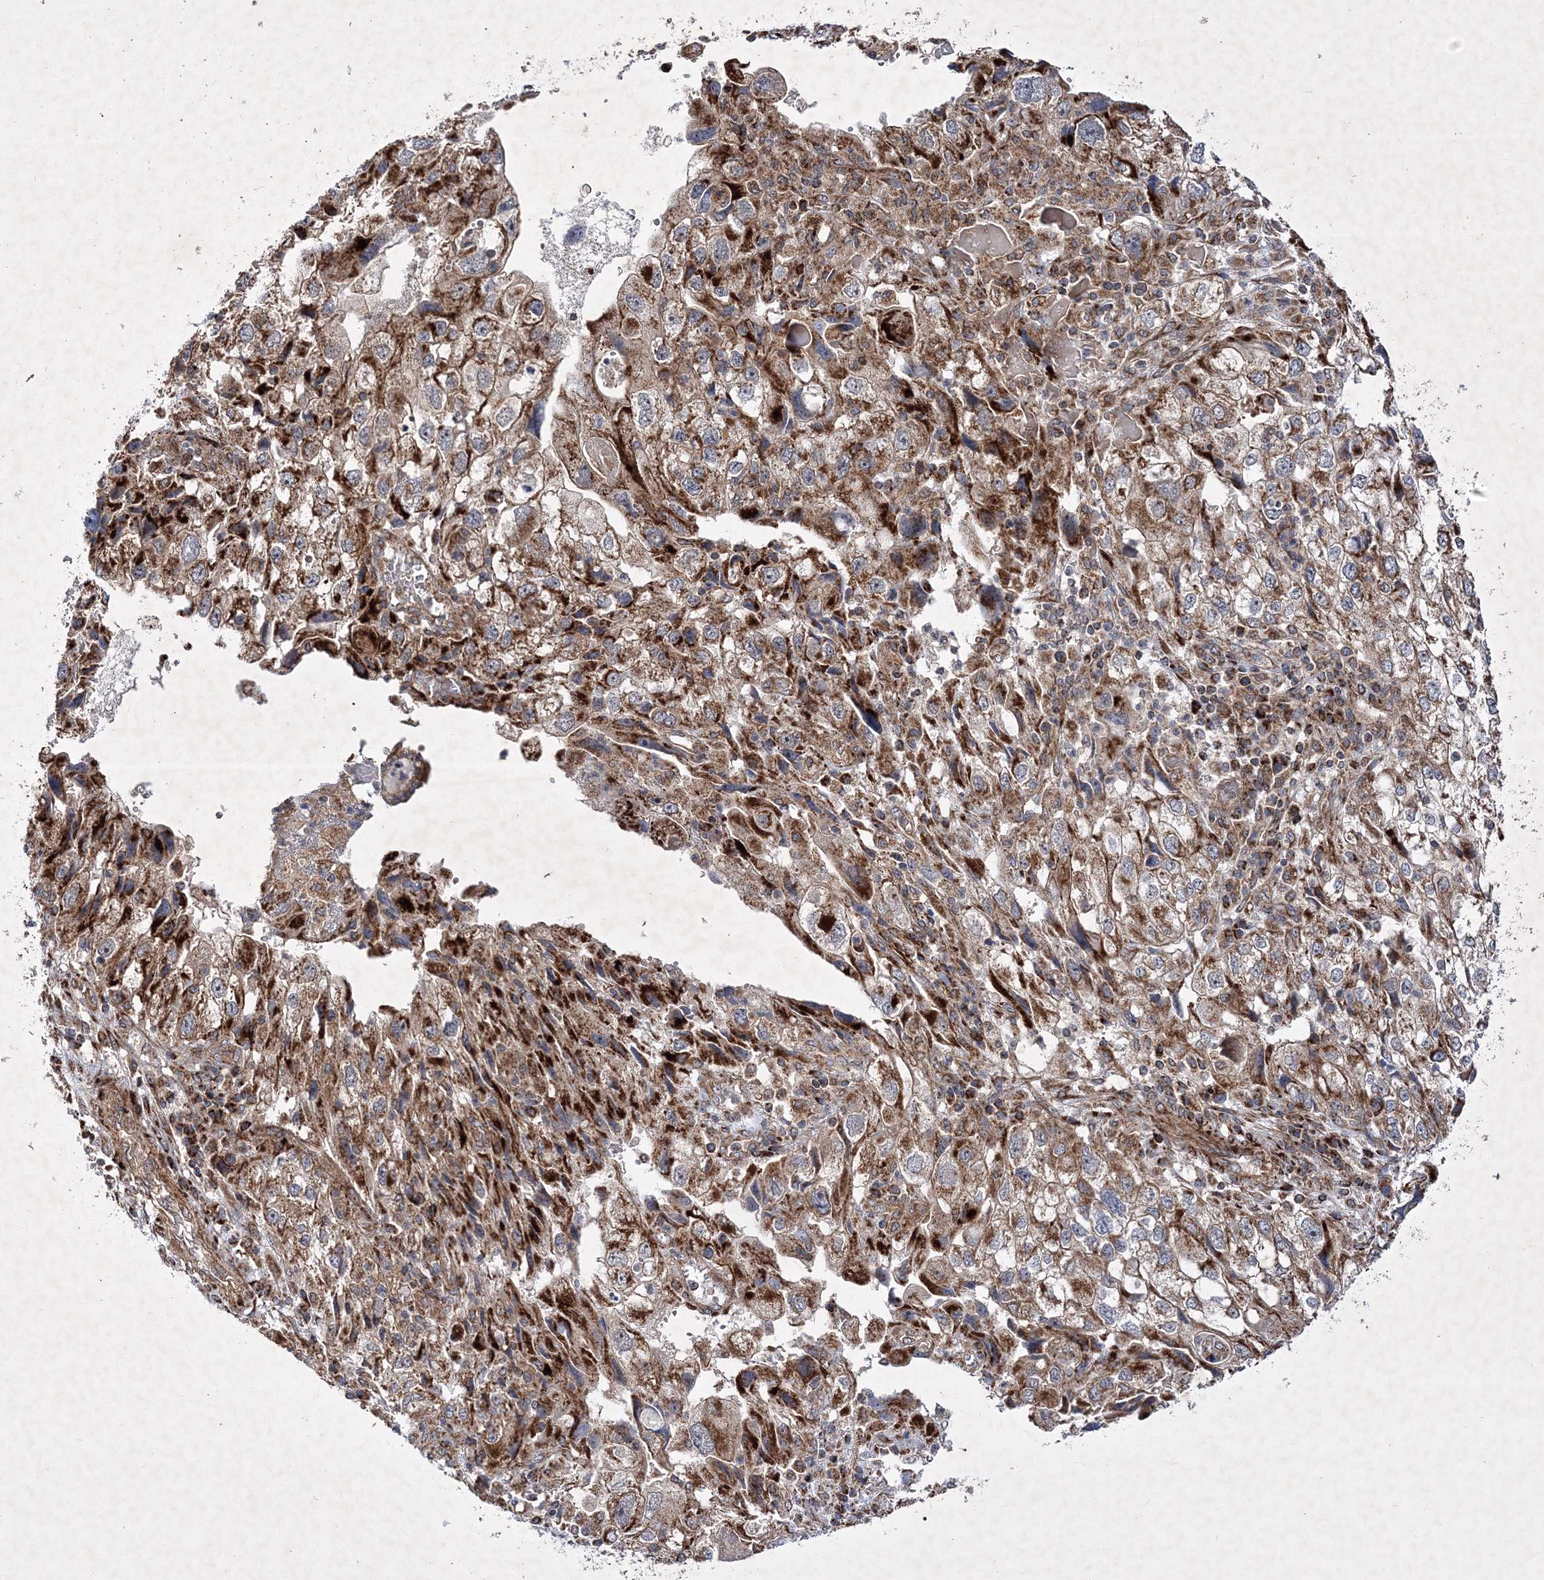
{"staining": {"intensity": "strong", "quantity": "25%-75%", "location": "cytoplasmic/membranous"}, "tissue": "endometrial cancer", "cell_type": "Tumor cells", "image_type": "cancer", "snomed": [{"axis": "morphology", "description": "Adenocarcinoma, NOS"}, {"axis": "topography", "description": "Endometrium"}], "caption": "Protein analysis of endometrial adenocarcinoma tissue shows strong cytoplasmic/membranous staining in approximately 25%-75% of tumor cells. The protein is stained brown, and the nuclei are stained in blue (DAB (3,3'-diaminobenzidine) IHC with brightfield microscopy, high magnification).", "gene": "SCRN3", "patient": {"sex": "female", "age": 49}}